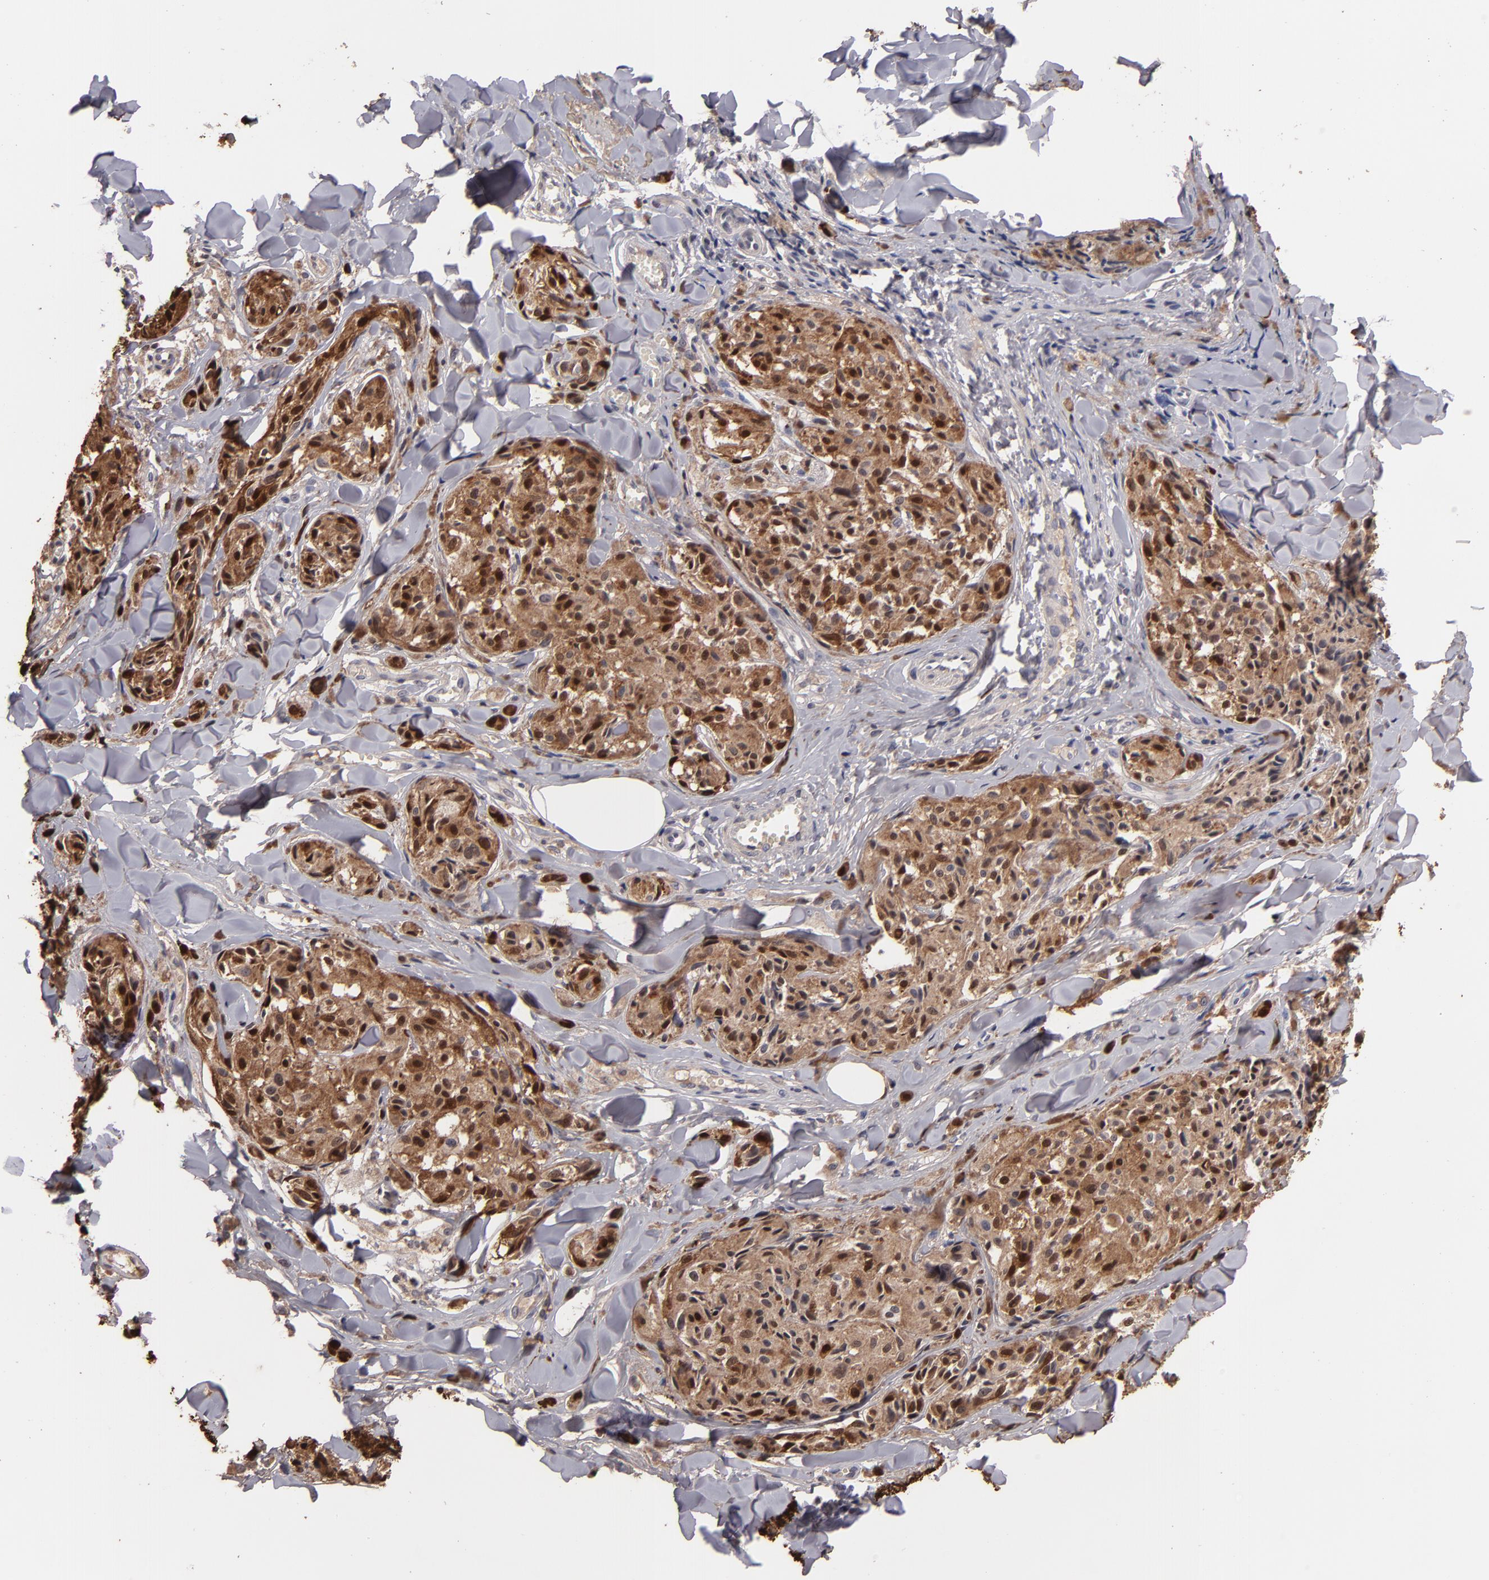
{"staining": {"intensity": "strong", "quantity": ">75%", "location": "cytoplasmic/membranous,nuclear"}, "tissue": "melanoma", "cell_type": "Tumor cells", "image_type": "cancer", "snomed": [{"axis": "morphology", "description": "Malignant melanoma, Metastatic site"}, {"axis": "topography", "description": "Skin"}], "caption": "A brown stain shows strong cytoplasmic/membranous and nuclear staining of a protein in human melanoma tumor cells.", "gene": "S100A1", "patient": {"sex": "female", "age": 66}}